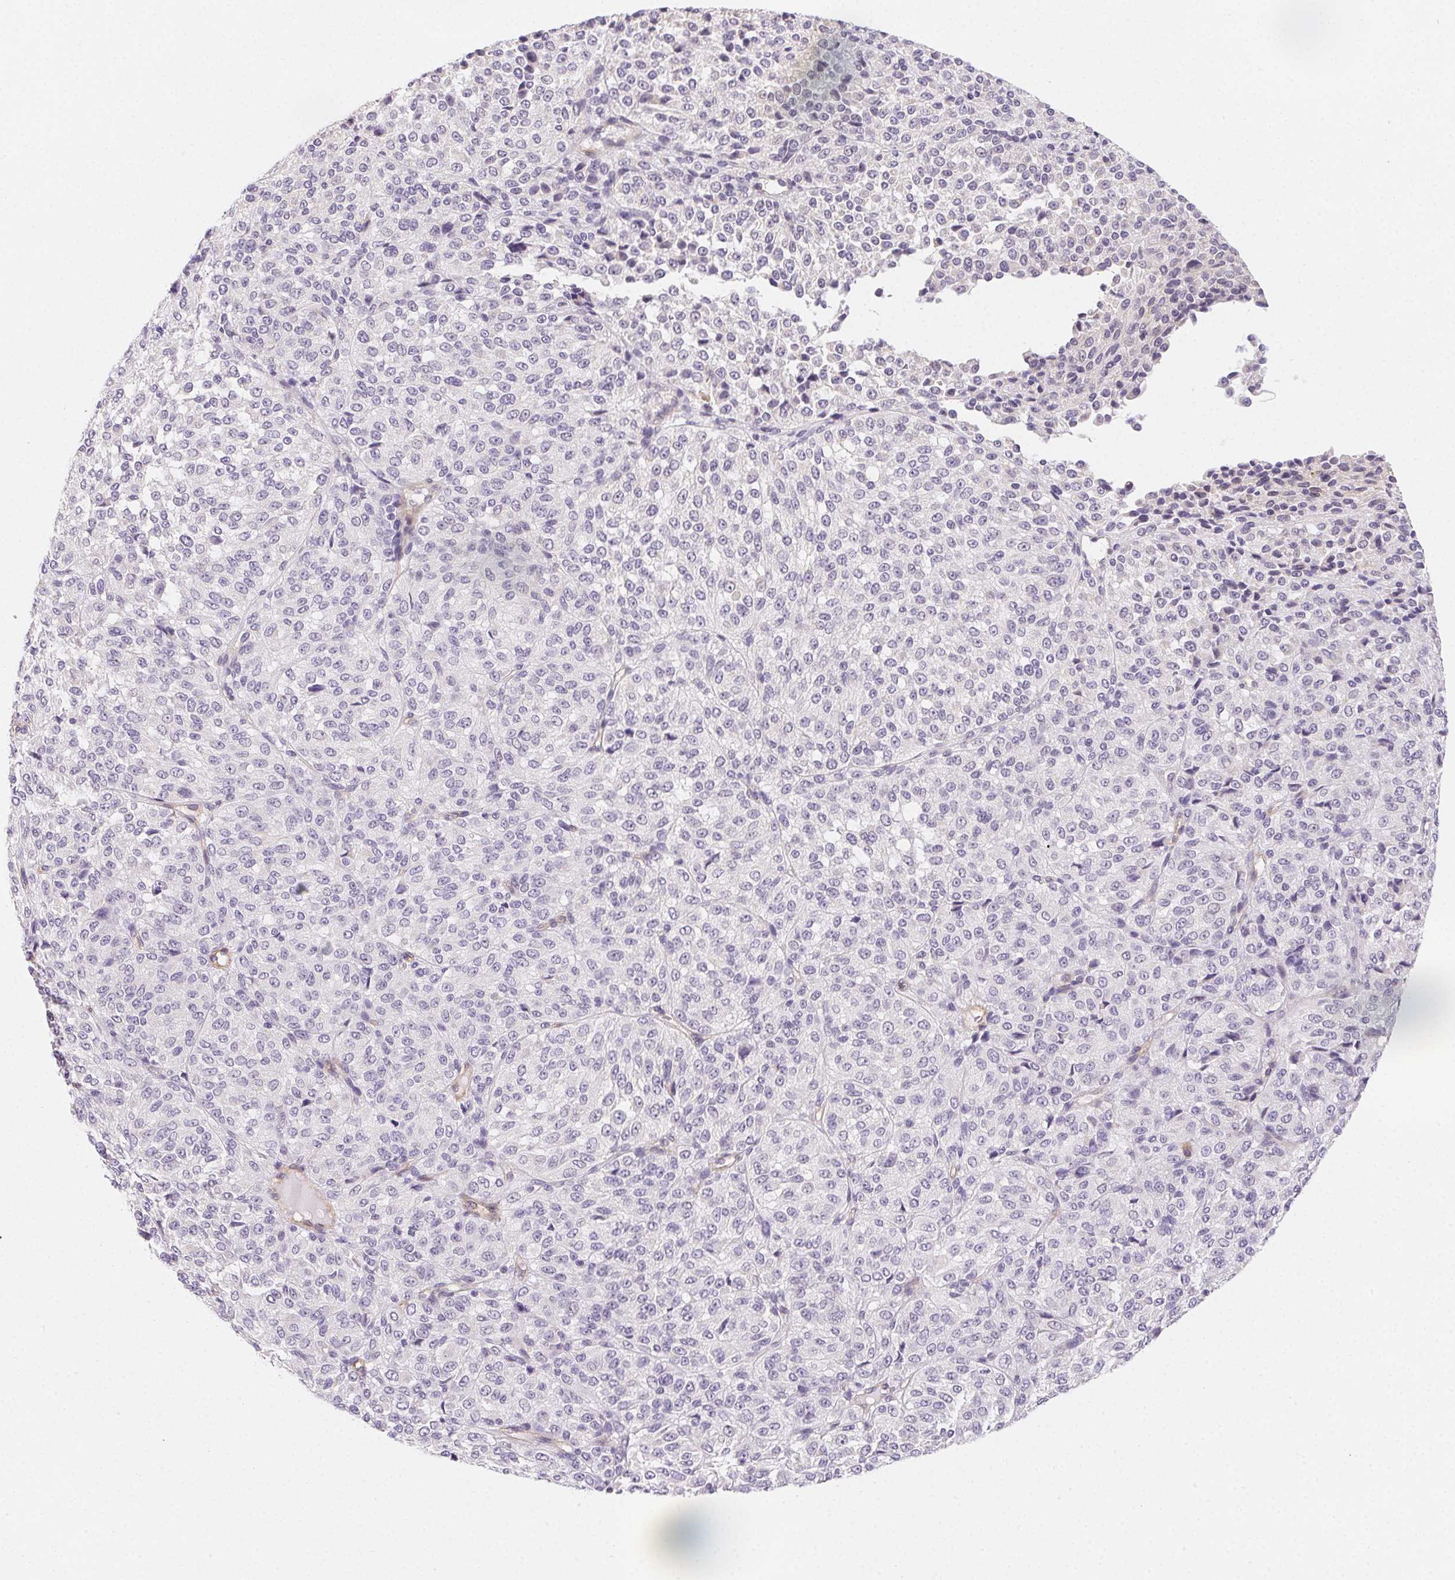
{"staining": {"intensity": "negative", "quantity": "none", "location": "none"}, "tissue": "melanoma", "cell_type": "Tumor cells", "image_type": "cancer", "snomed": [{"axis": "morphology", "description": "Malignant melanoma, Metastatic site"}, {"axis": "topography", "description": "Brain"}], "caption": "Immunohistochemistry (IHC) image of human melanoma stained for a protein (brown), which reveals no expression in tumor cells.", "gene": "CSN1S1", "patient": {"sex": "female", "age": 56}}